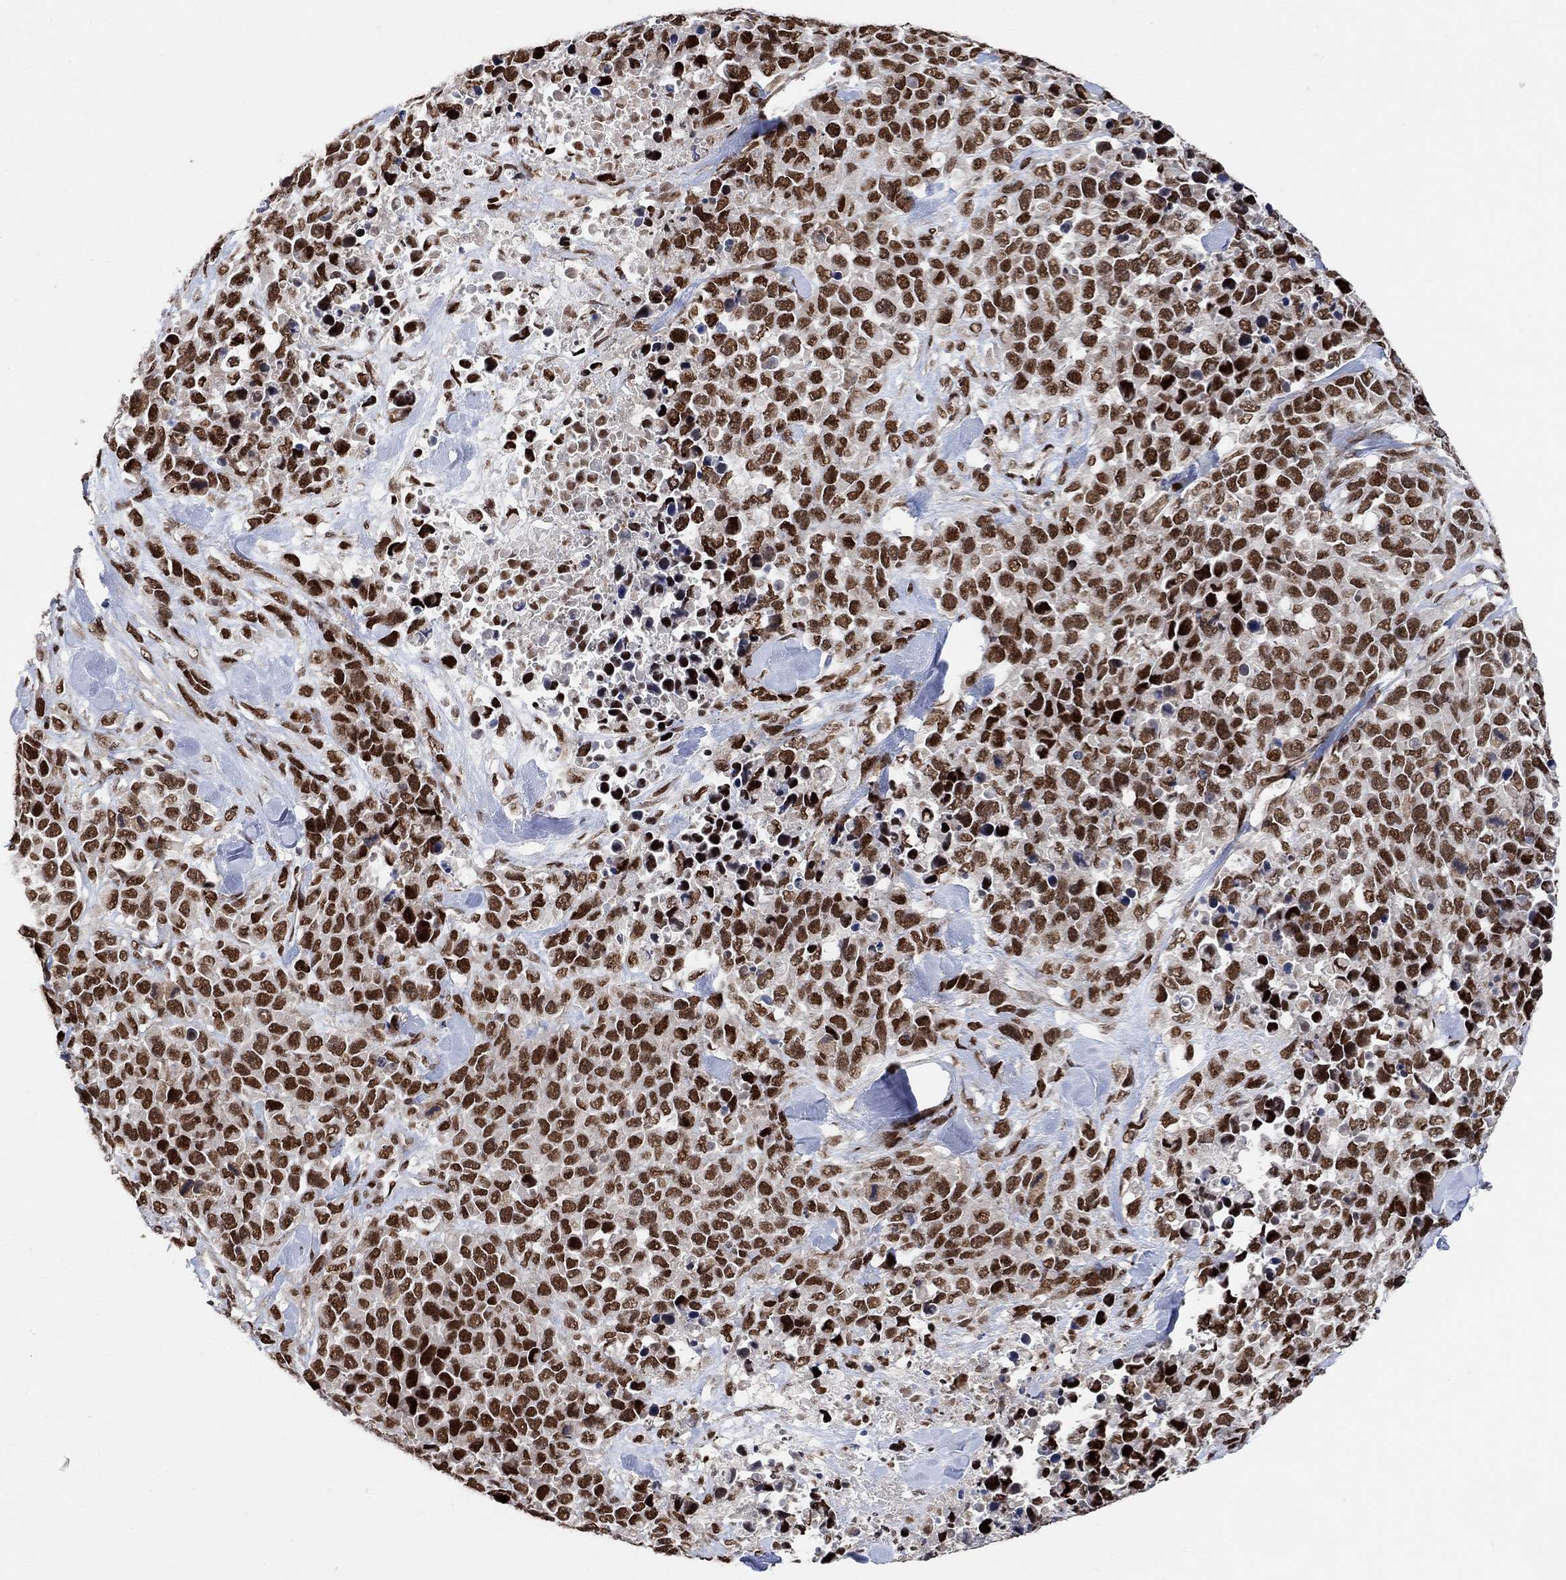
{"staining": {"intensity": "strong", "quantity": ">75%", "location": "nuclear"}, "tissue": "melanoma", "cell_type": "Tumor cells", "image_type": "cancer", "snomed": [{"axis": "morphology", "description": "Malignant melanoma, Metastatic site"}, {"axis": "topography", "description": "Skin"}], "caption": "IHC of human melanoma shows high levels of strong nuclear staining in about >75% of tumor cells.", "gene": "E4F1", "patient": {"sex": "male", "age": 84}}